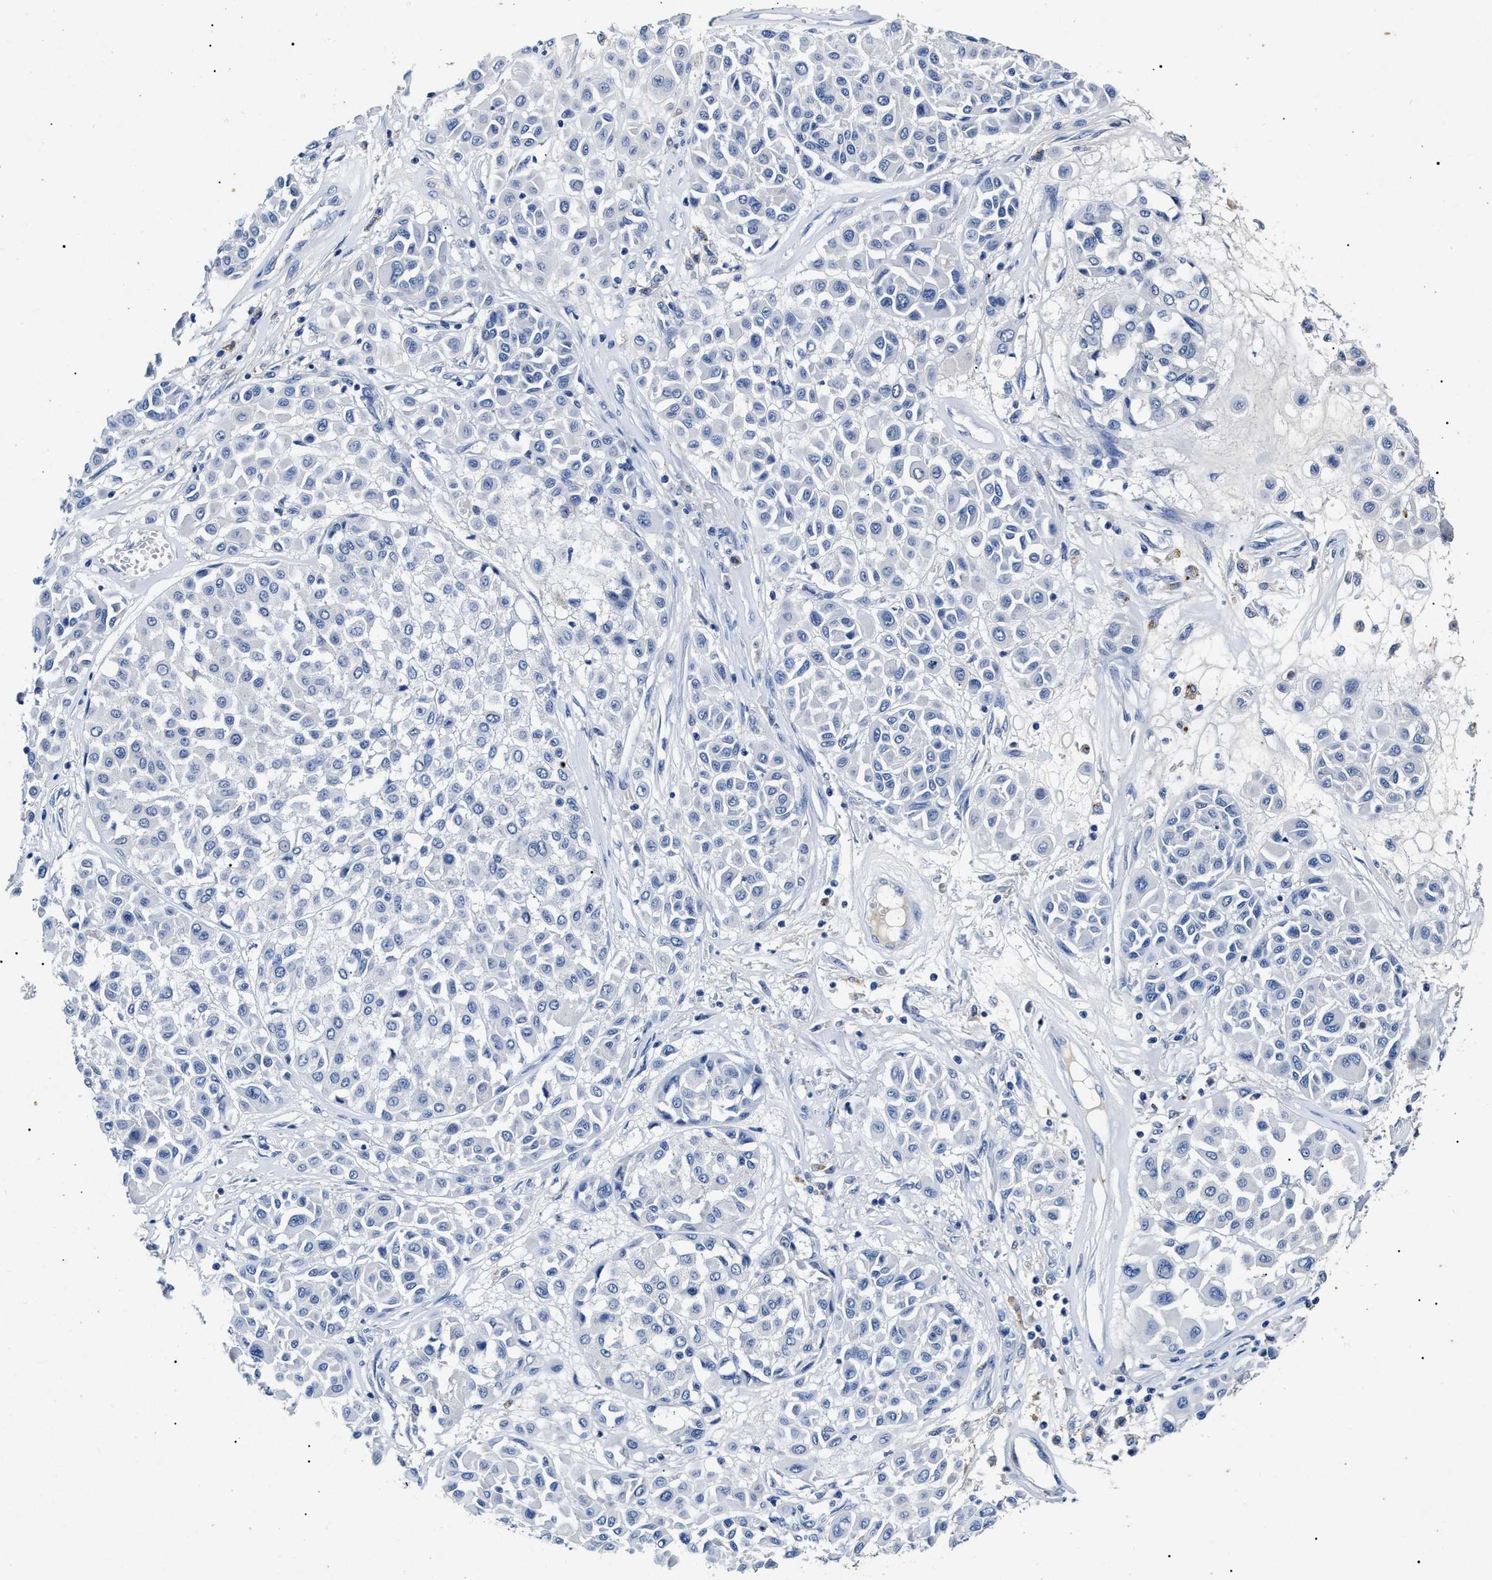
{"staining": {"intensity": "negative", "quantity": "none", "location": "none"}, "tissue": "melanoma", "cell_type": "Tumor cells", "image_type": "cancer", "snomed": [{"axis": "morphology", "description": "Malignant melanoma, Metastatic site"}, {"axis": "topography", "description": "Soft tissue"}], "caption": "Immunohistochemistry (IHC) micrograph of neoplastic tissue: human malignant melanoma (metastatic site) stained with DAB displays no significant protein staining in tumor cells.", "gene": "LRRC8E", "patient": {"sex": "male", "age": 41}}